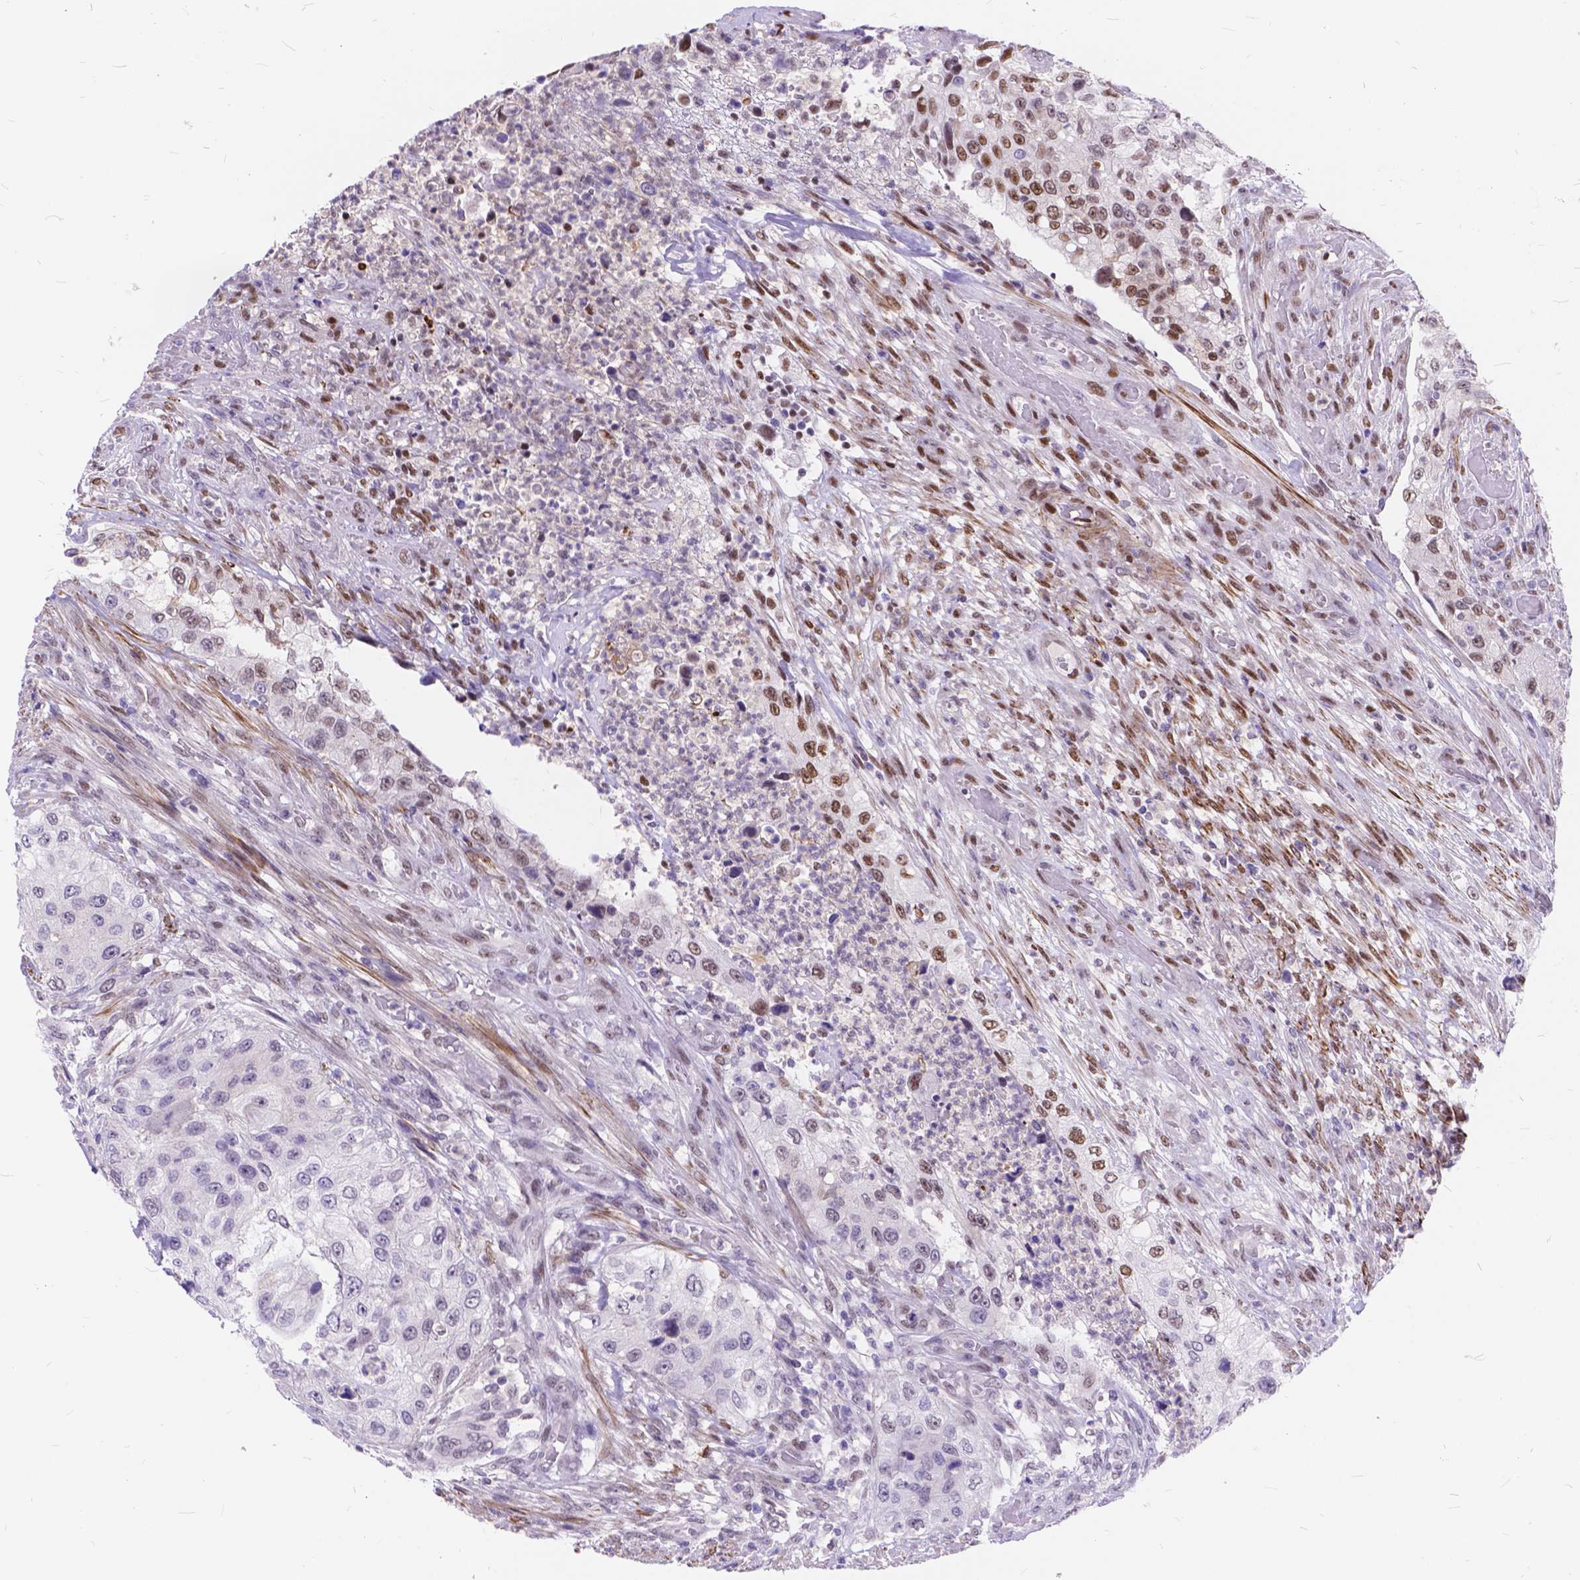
{"staining": {"intensity": "negative", "quantity": "none", "location": "none"}, "tissue": "urothelial cancer", "cell_type": "Tumor cells", "image_type": "cancer", "snomed": [{"axis": "morphology", "description": "Urothelial carcinoma, High grade"}, {"axis": "topography", "description": "Urinary bladder"}], "caption": "High power microscopy histopathology image of an immunohistochemistry histopathology image of urothelial cancer, revealing no significant expression in tumor cells. (DAB (3,3'-diaminobenzidine) immunohistochemistry with hematoxylin counter stain).", "gene": "MAN2C1", "patient": {"sex": "female", "age": 60}}